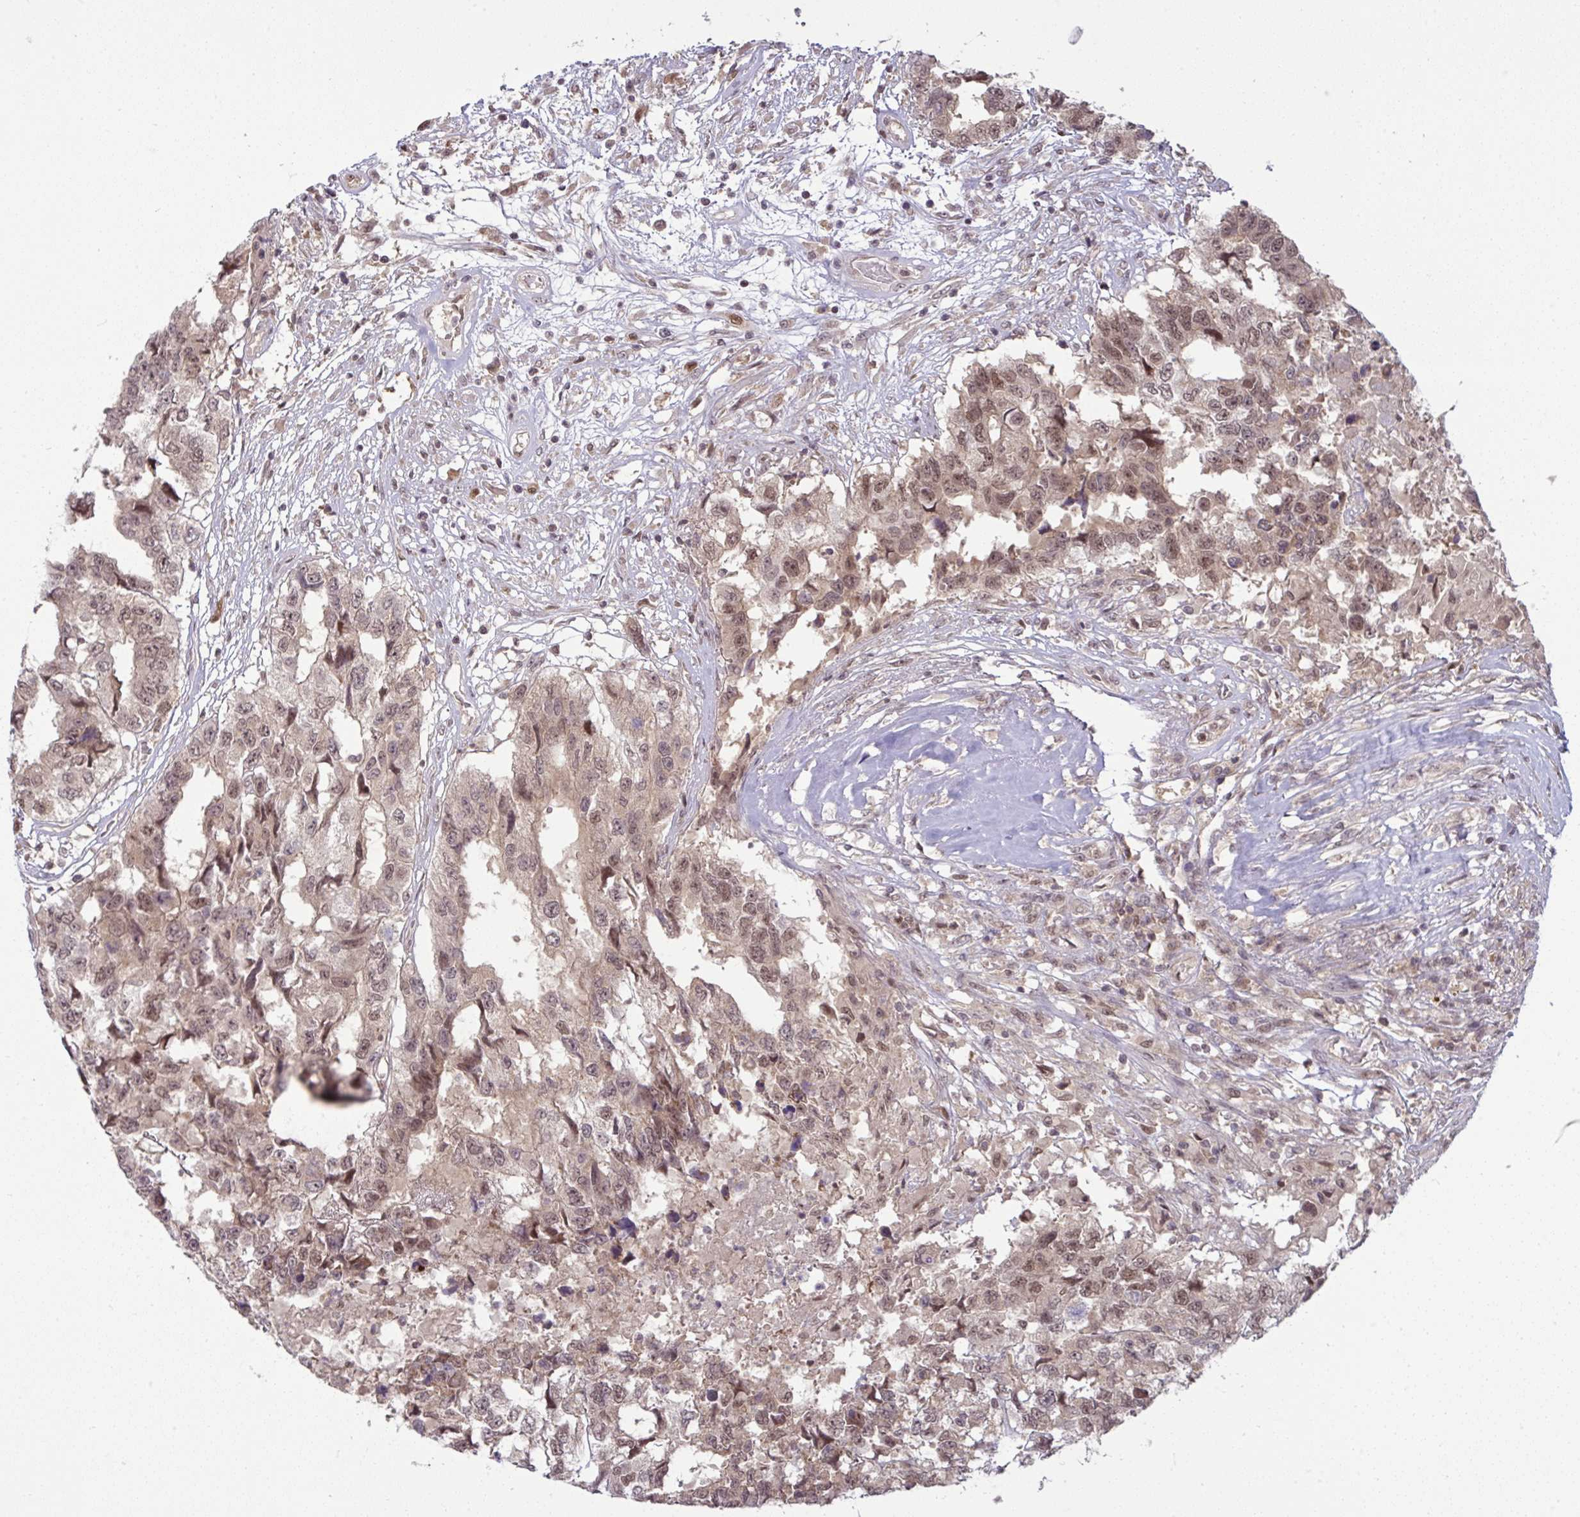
{"staining": {"intensity": "moderate", "quantity": ">75%", "location": "cytoplasmic/membranous,nuclear"}, "tissue": "testis cancer", "cell_type": "Tumor cells", "image_type": "cancer", "snomed": [{"axis": "morphology", "description": "Carcinoma, Embryonal, NOS"}, {"axis": "topography", "description": "Testis"}], "caption": "Protein staining of testis cancer tissue displays moderate cytoplasmic/membranous and nuclear staining in approximately >75% of tumor cells.", "gene": "KLF2", "patient": {"sex": "male", "age": 83}}